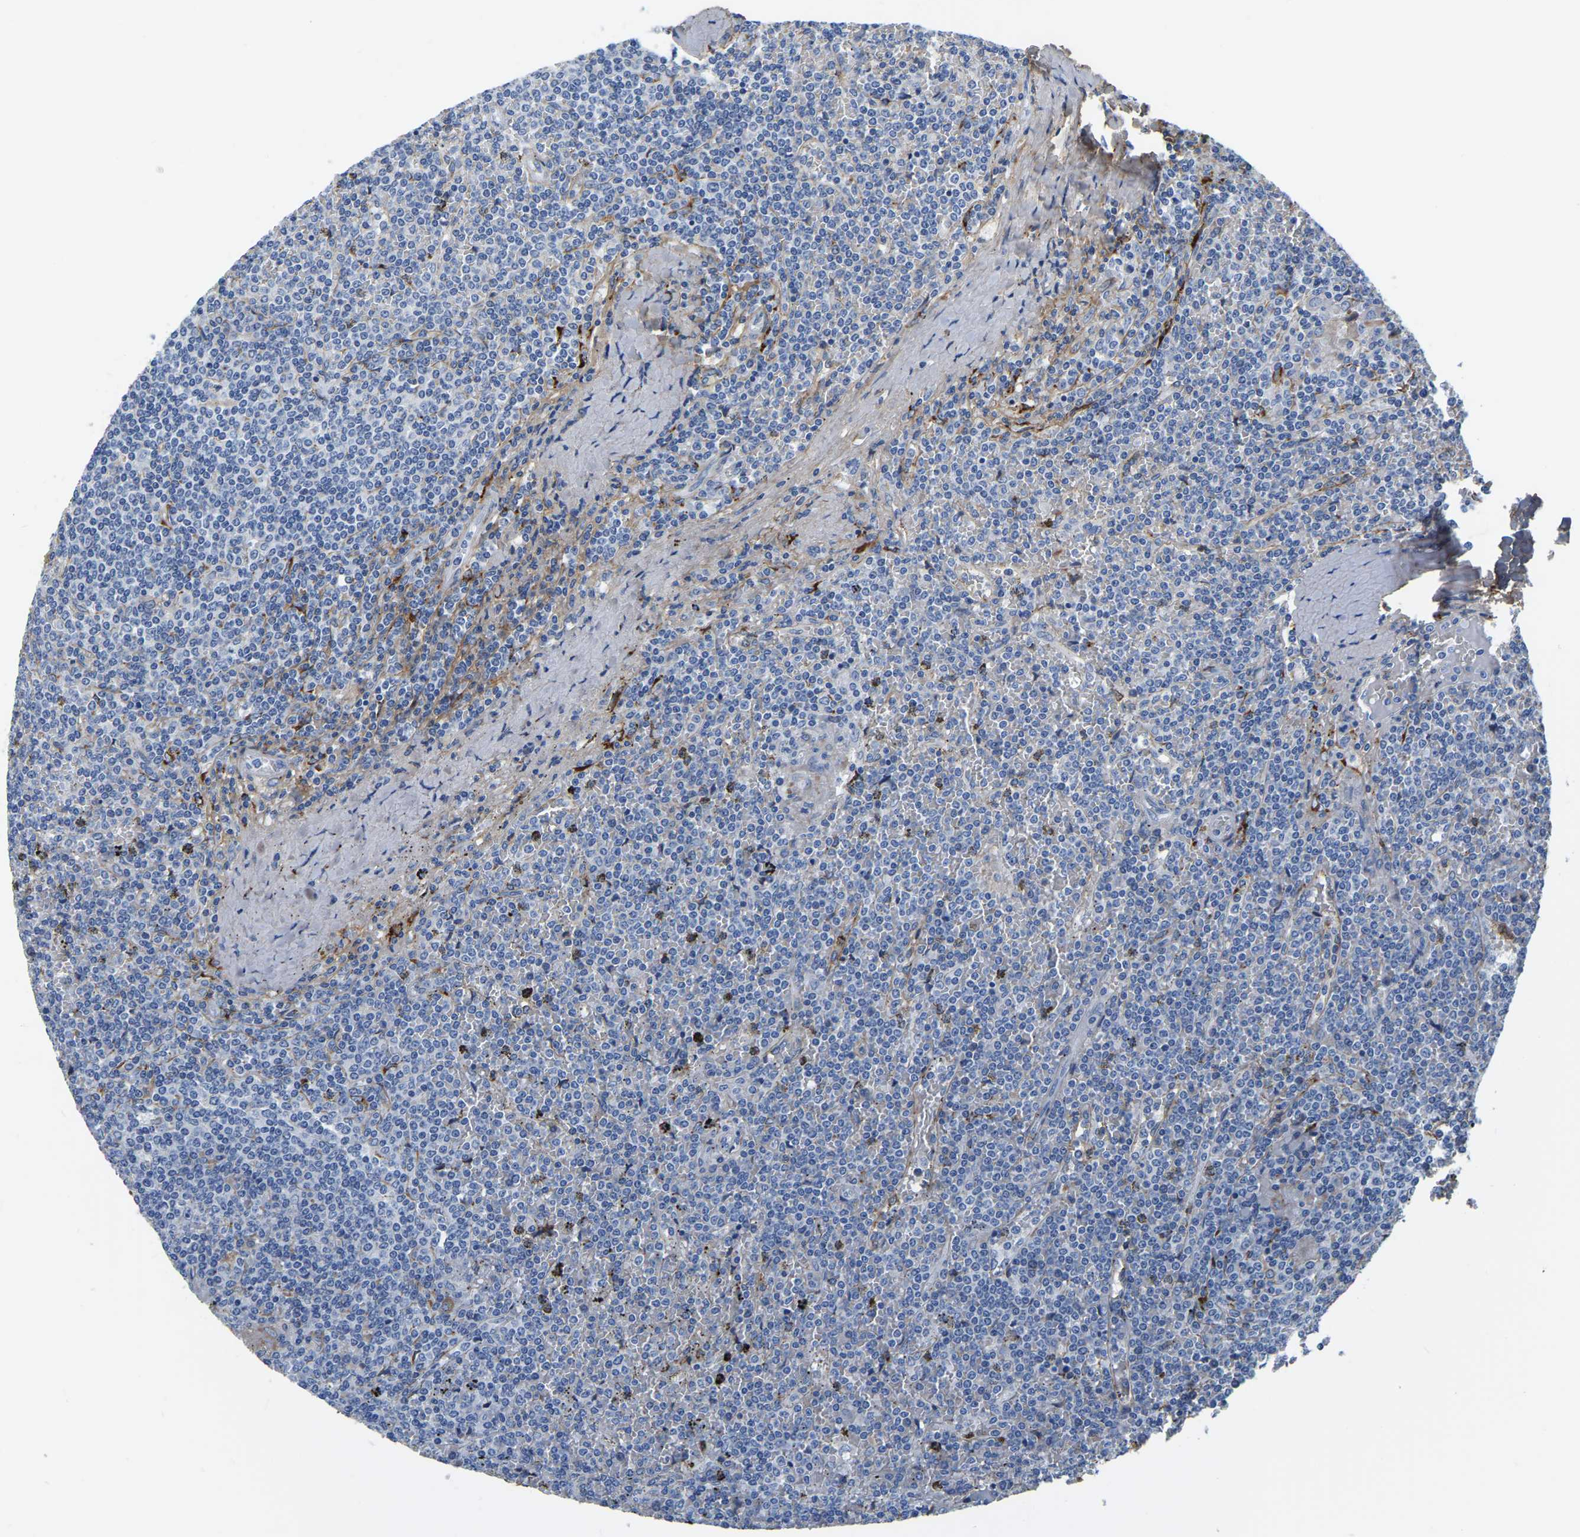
{"staining": {"intensity": "negative", "quantity": "none", "location": "none"}, "tissue": "lymphoma", "cell_type": "Tumor cells", "image_type": "cancer", "snomed": [{"axis": "morphology", "description": "Malignant lymphoma, non-Hodgkin's type, Low grade"}, {"axis": "topography", "description": "Spleen"}], "caption": "The photomicrograph demonstrates no significant expression in tumor cells of lymphoma.", "gene": "COL6A1", "patient": {"sex": "female", "age": 19}}